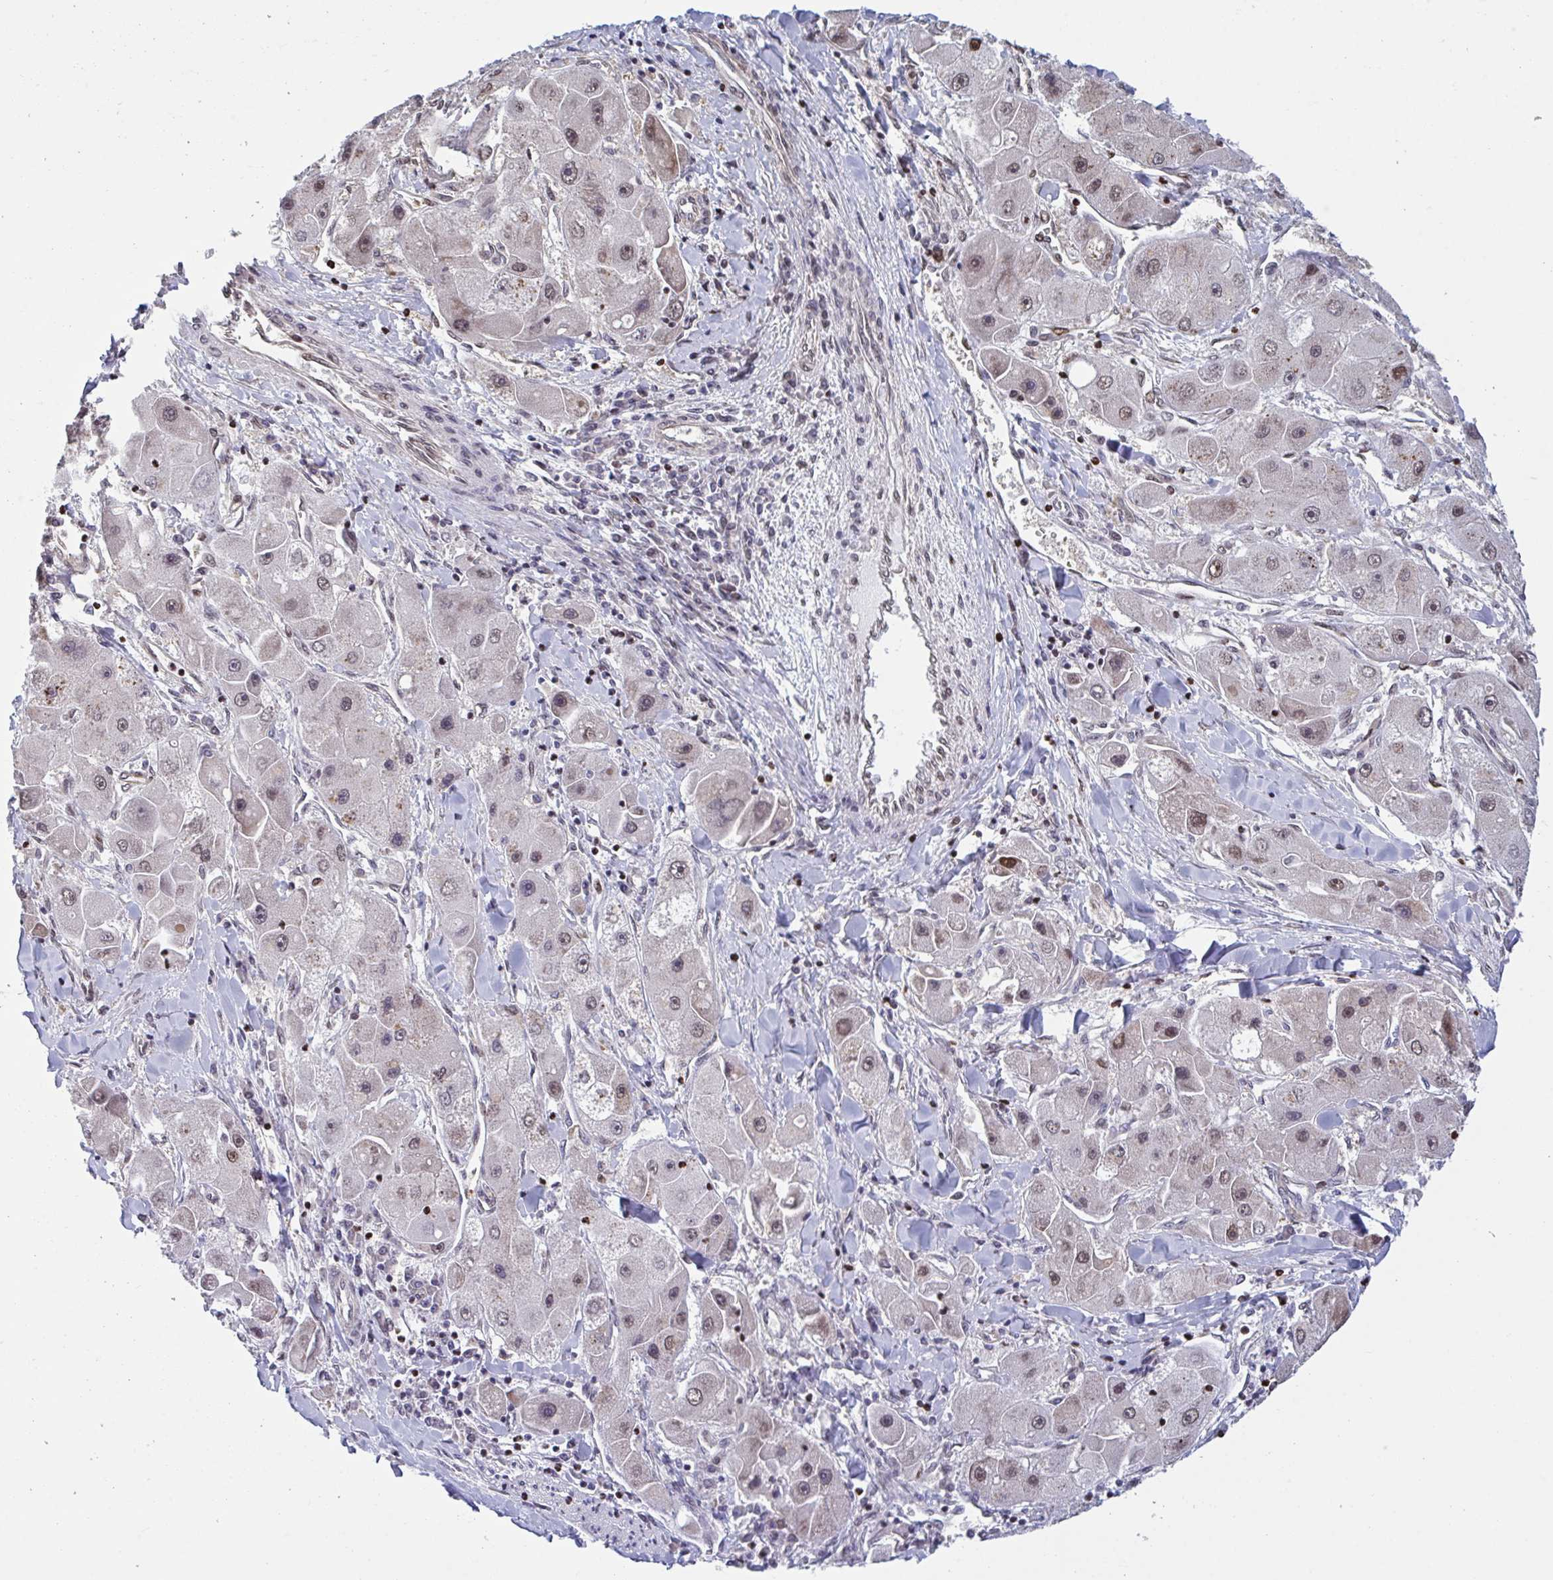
{"staining": {"intensity": "moderate", "quantity": "<25%", "location": "cytoplasmic/membranous,nuclear"}, "tissue": "liver cancer", "cell_type": "Tumor cells", "image_type": "cancer", "snomed": [{"axis": "morphology", "description": "Carcinoma, Hepatocellular, NOS"}, {"axis": "topography", "description": "Liver"}], "caption": "IHC photomicrograph of neoplastic tissue: liver hepatocellular carcinoma stained using IHC reveals low levels of moderate protein expression localized specifically in the cytoplasmic/membranous and nuclear of tumor cells, appearing as a cytoplasmic/membranous and nuclear brown color.", "gene": "PELI2", "patient": {"sex": "male", "age": 24}}